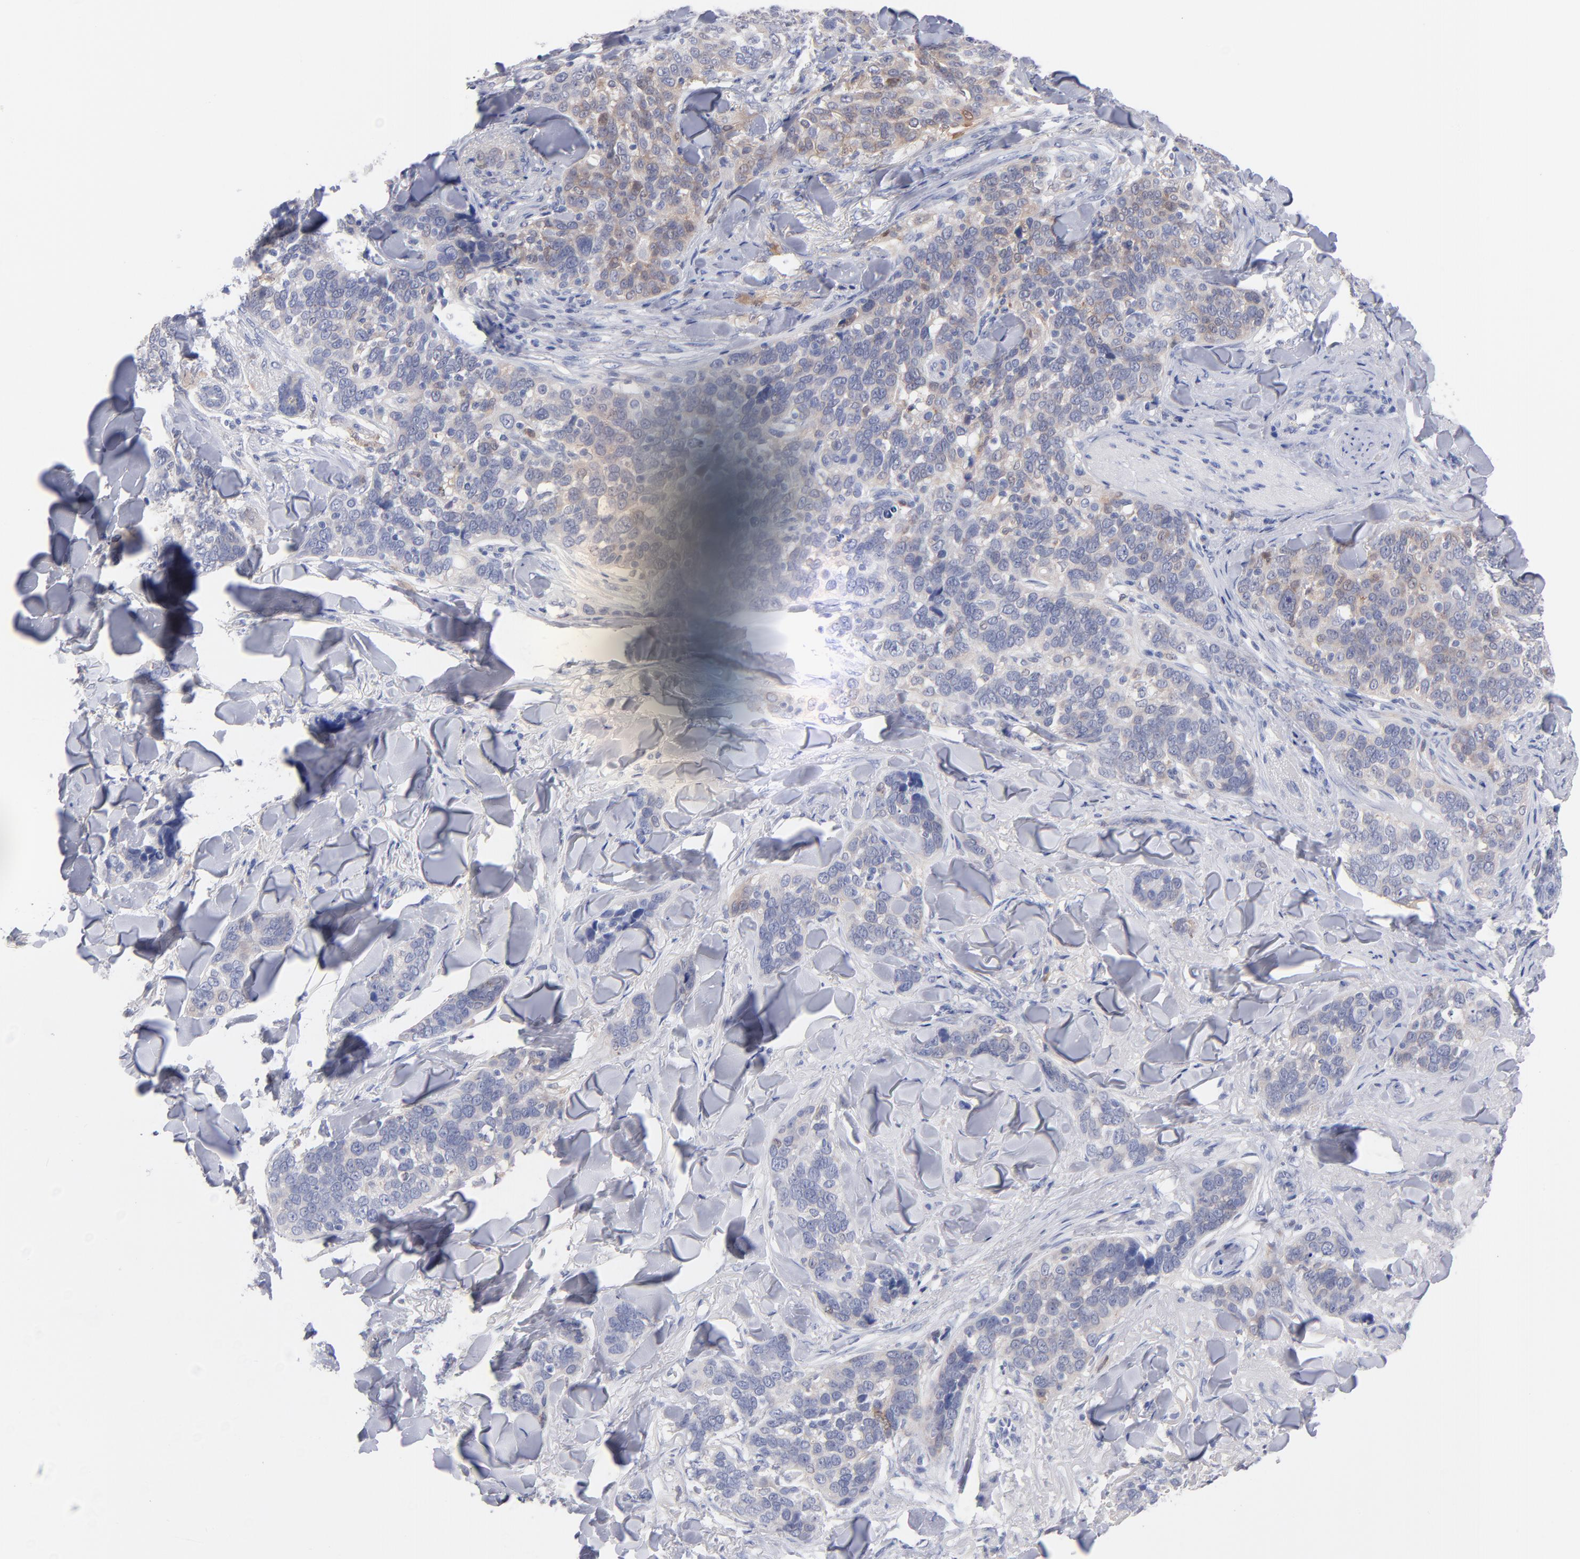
{"staining": {"intensity": "weak", "quantity": "25%-75%", "location": "cytoplasmic/membranous"}, "tissue": "skin cancer", "cell_type": "Tumor cells", "image_type": "cancer", "snomed": [{"axis": "morphology", "description": "Normal tissue, NOS"}, {"axis": "morphology", "description": "Squamous cell carcinoma, NOS"}, {"axis": "topography", "description": "Skin"}], "caption": "A photomicrograph showing weak cytoplasmic/membranous positivity in about 25%-75% of tumor cells in skin cancer, as visualized by brown immunohistochemical staining.", "gene": "BID", "patient": {"sex": "female", "age": 83}}